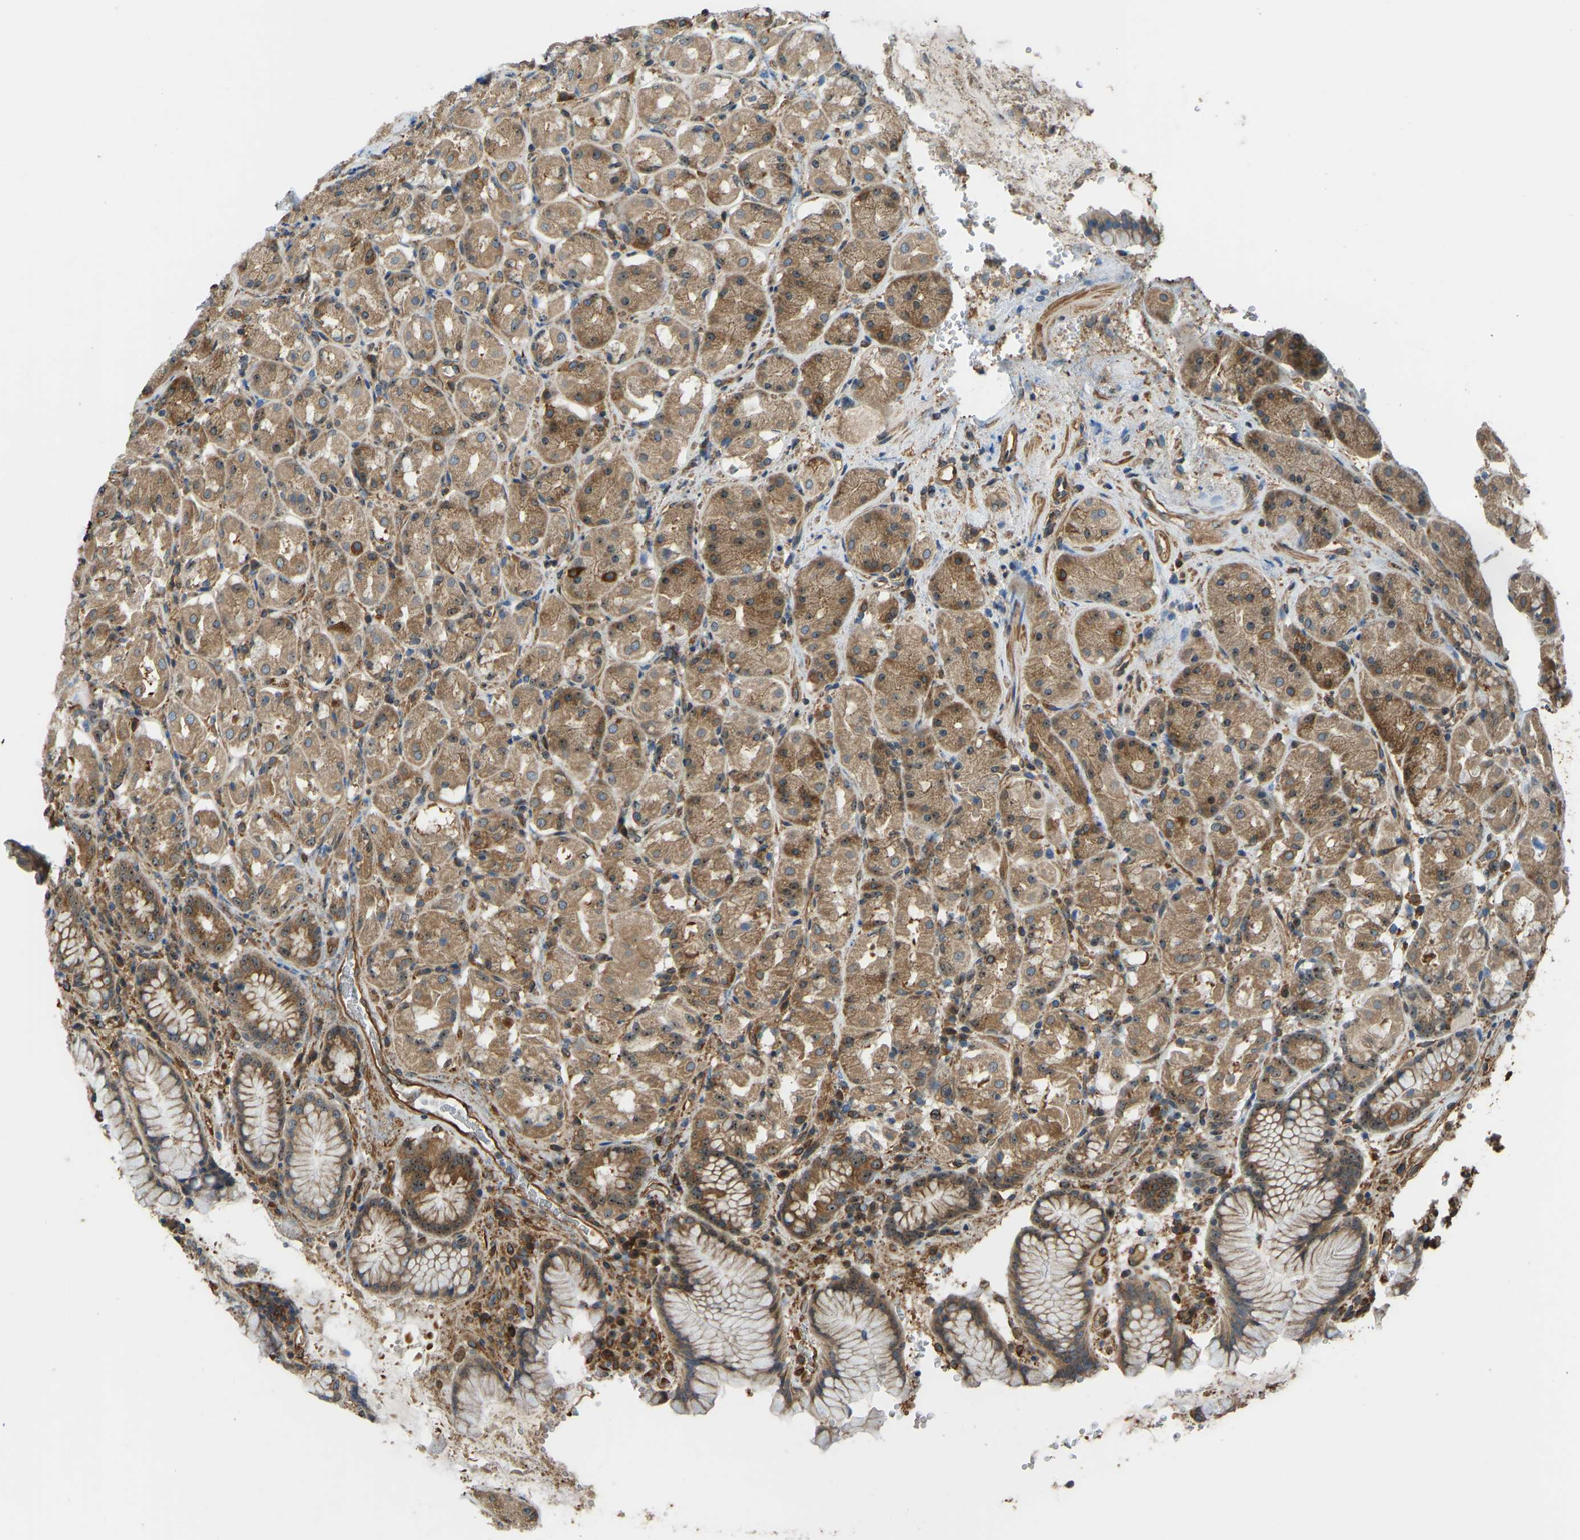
{"staining": {"intensity": "moderate", "quantity": "25%-75%", "location": "cytoplasmic/membranous,nuclear"}, "tissue": "stomach", "cell_type": "Glandular cells", "image_type": "normal", "snomed": [{"axis": "morphology", "description": "Normal tissue, NOS"}, {"axis": "topography", "description": "Stomach"}, {"axis": "topography", "description": "Stomach, lower"}], "caption": "Brown immunohistochemical staining in normal stomach shows moderate cytoplasmic/membranous,nuclear staining in approximately 25%-75% of glandular cells.", "gene": "OS9", "patient": {"sex": "female", "age": 56}}